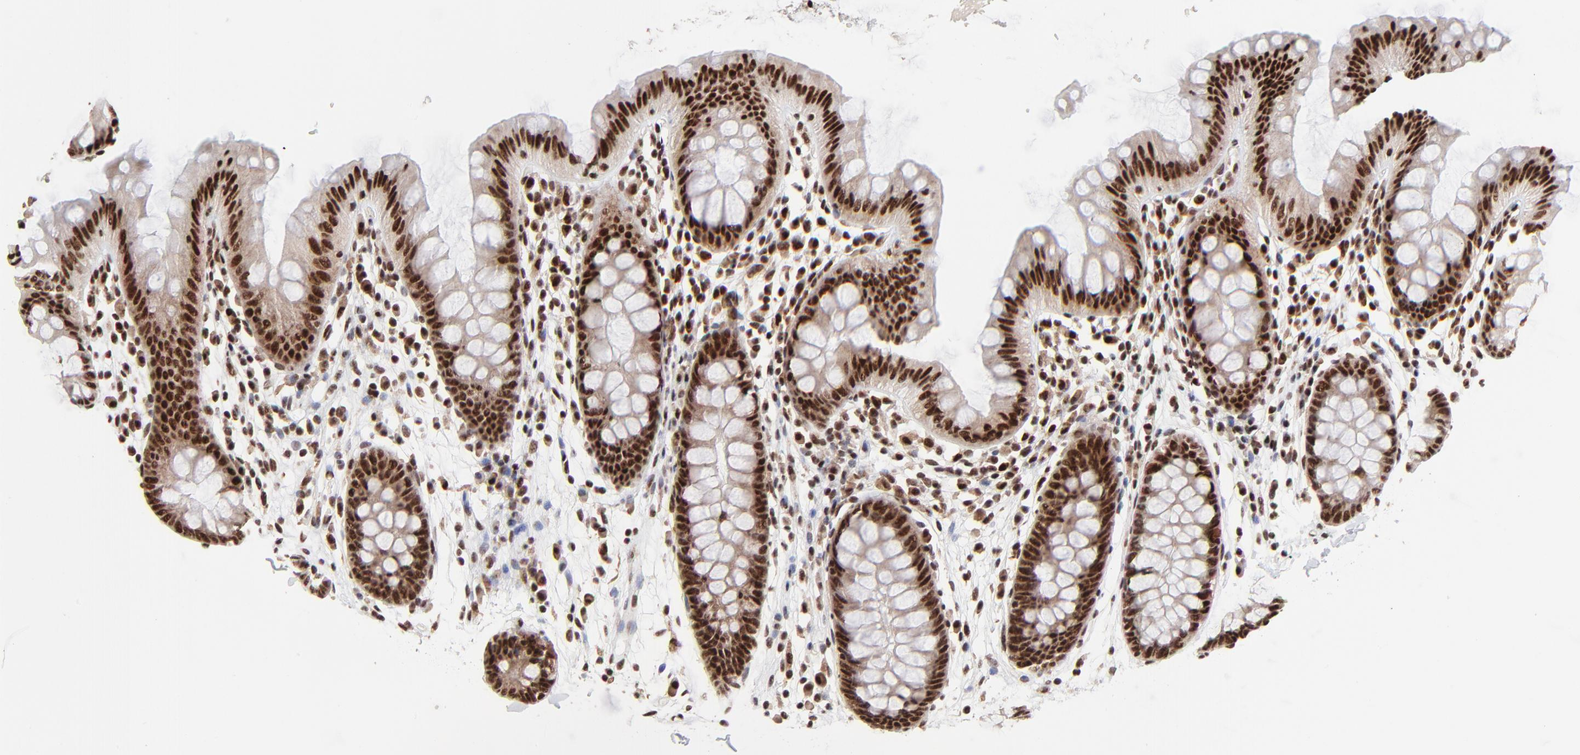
{"staining": {"intensity": "moderate", "quantity": ">75%", "location": "nuclear"}, "tissue": "colon", "cell_type": "Endothelial cells", "image_type": "normal", "snomed": [{"axis": "morphology", "description": "Normal tissue, NOS"}, {"axis": "topography", "description": "Smooth muscle"}, {"axis": "topography", "description": "Colon"}], "caption": "Immunohistochemistry (IHC) (DAB (3,3'-diaminobenzidine)) staining of unremarkable human colon demonstrates moderate nuclear protein expression in about >75% of endothelial cells.", "gene": "RBM22", "patient": {"sex": "male", "age": 67}}